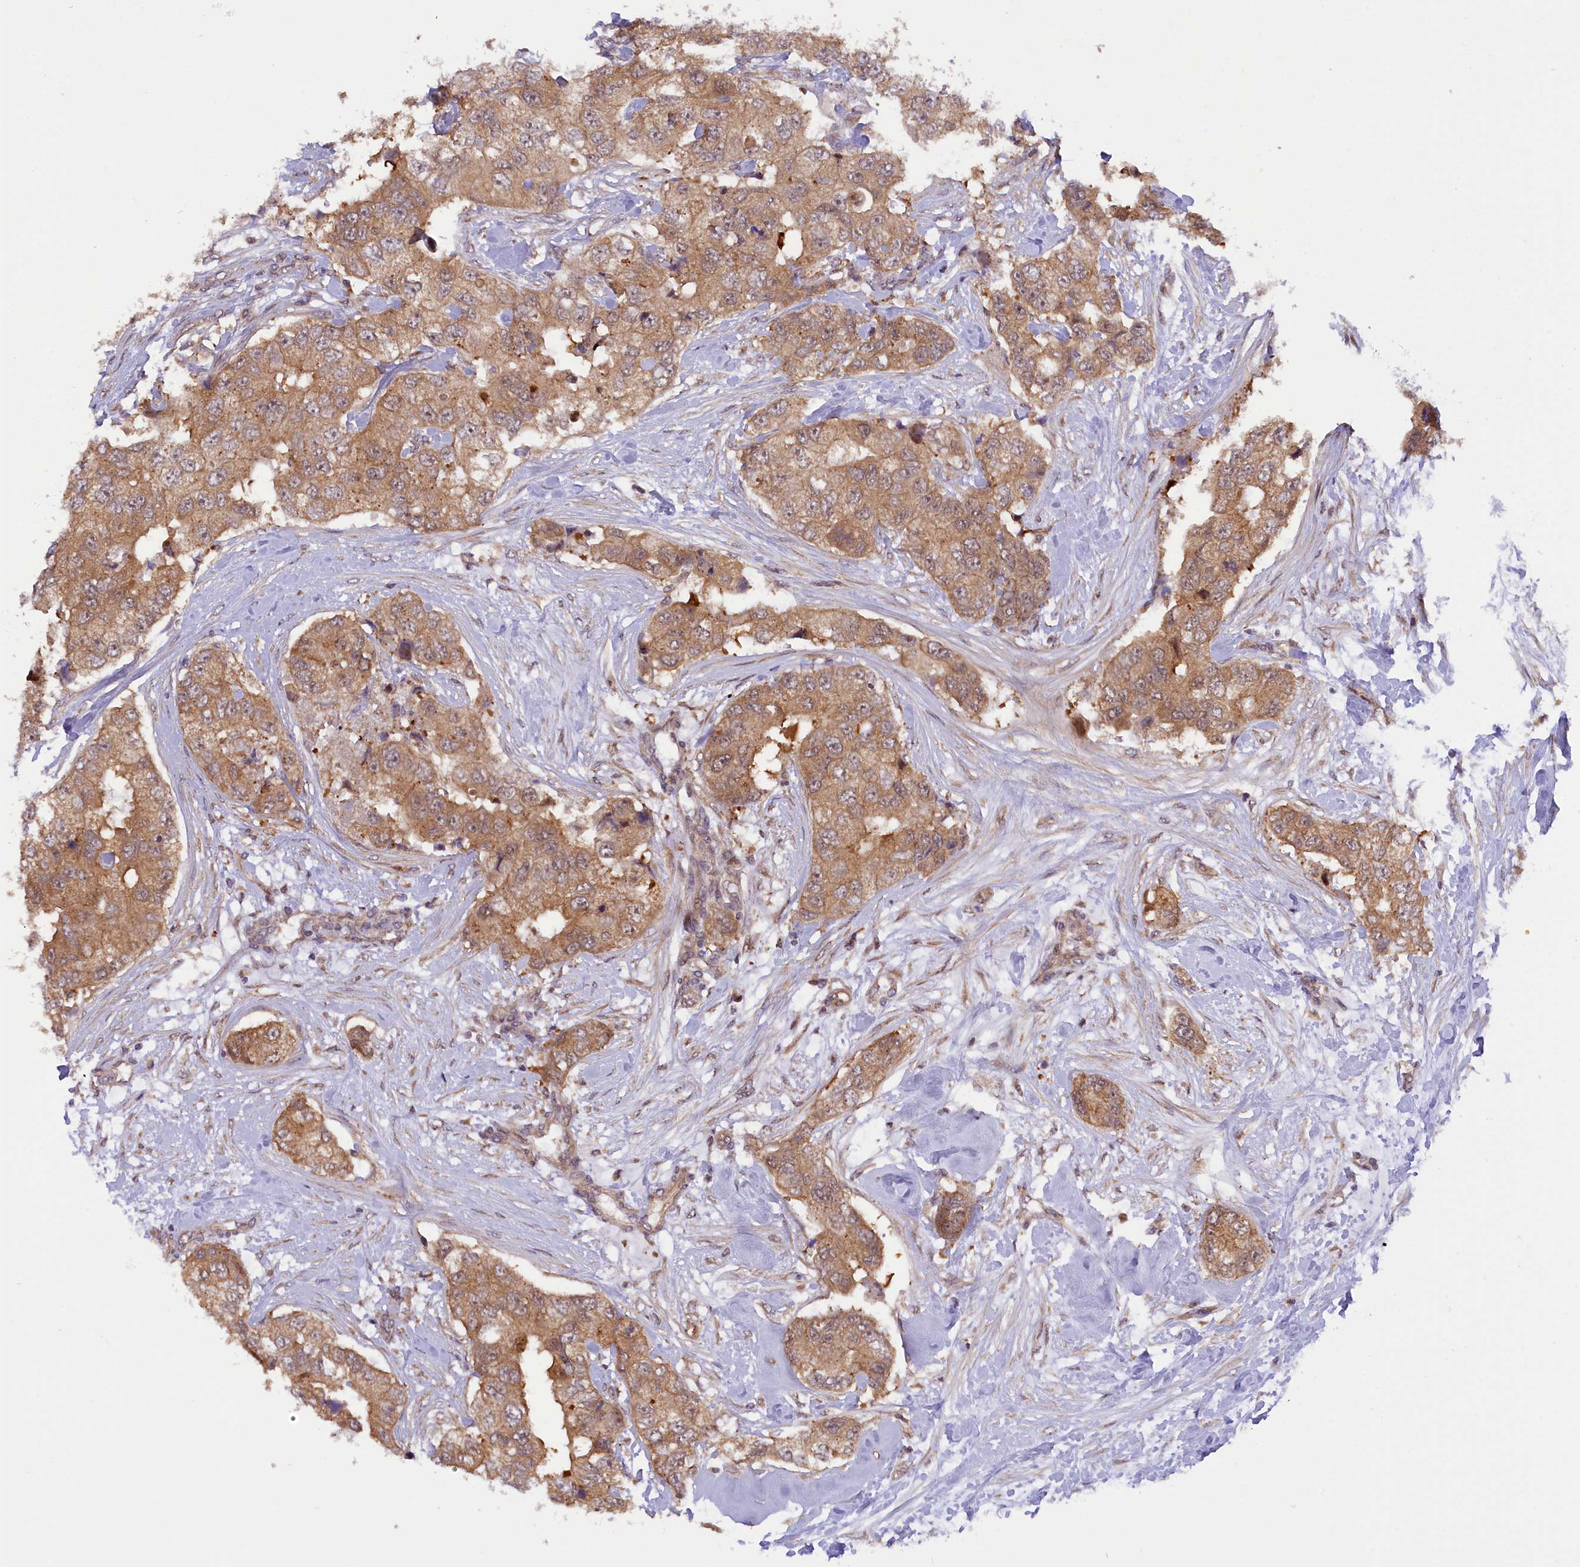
{"staining": {"intensity": "moderate", "quantity": ">75%", "location": "cytoplasmic/membranous"}, "tissue": "breast cancer", "cell_type": "Tumor cells", "image_type": "cancer", "snomed": [{"axis": "morphology", "description": "Duct carcinoma"}, {"axis": "topography", "description": "Breast"}], "caption": "Moderate cytoplasmic/membranous staining is seen in approximately >75% of tumor cells in breast cancer (infiltrating ductal carcinoma).", "gene": "SAMD4A", "patient": {"sex": "female", "age": 62}}